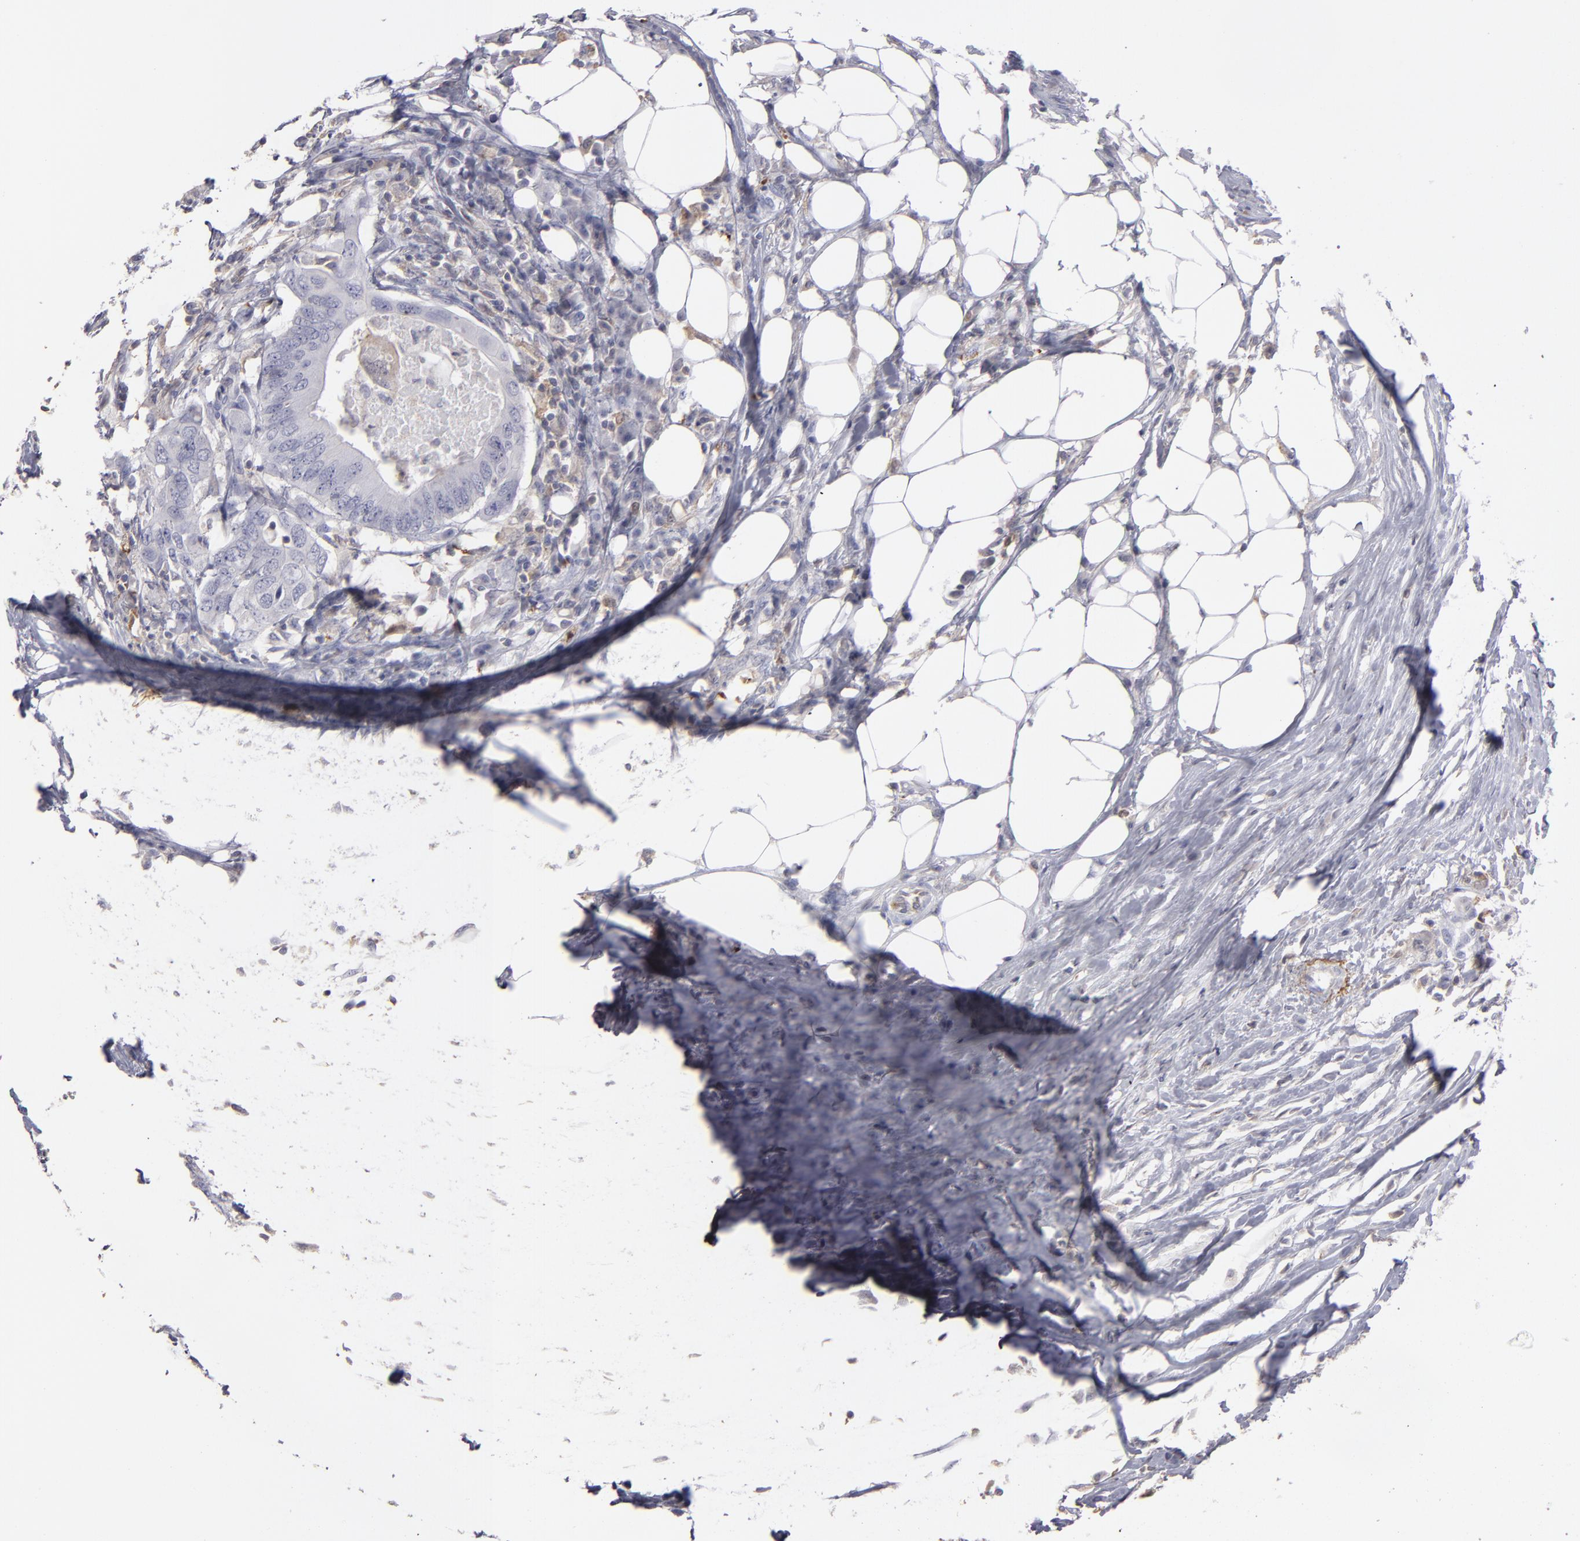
{"staining": {"intensity": "negative", "quantity": "none", "location": "none"}, "tissue": "colorectal cancer", "cell_type": "Tumor cells", "image_type": "cancer", "snomed": [{"axis": "morphology", "description": "Normal tissue, NOS"}, {"axis": "morphology", "description": "Adenocarcinoma, NOS"}, {"axis": "topography", "description": "Rectum"}, {"axis": "topography", "description": "Peripheral nerve tissue"}], "caption": "Adenocarcinoma (colorectal) stained for a protein using immunohistochemistry demonstrates no positivity tumor cells.", "gene": "SEMA3G", "patient": {"sex": "female", "age": 77}}